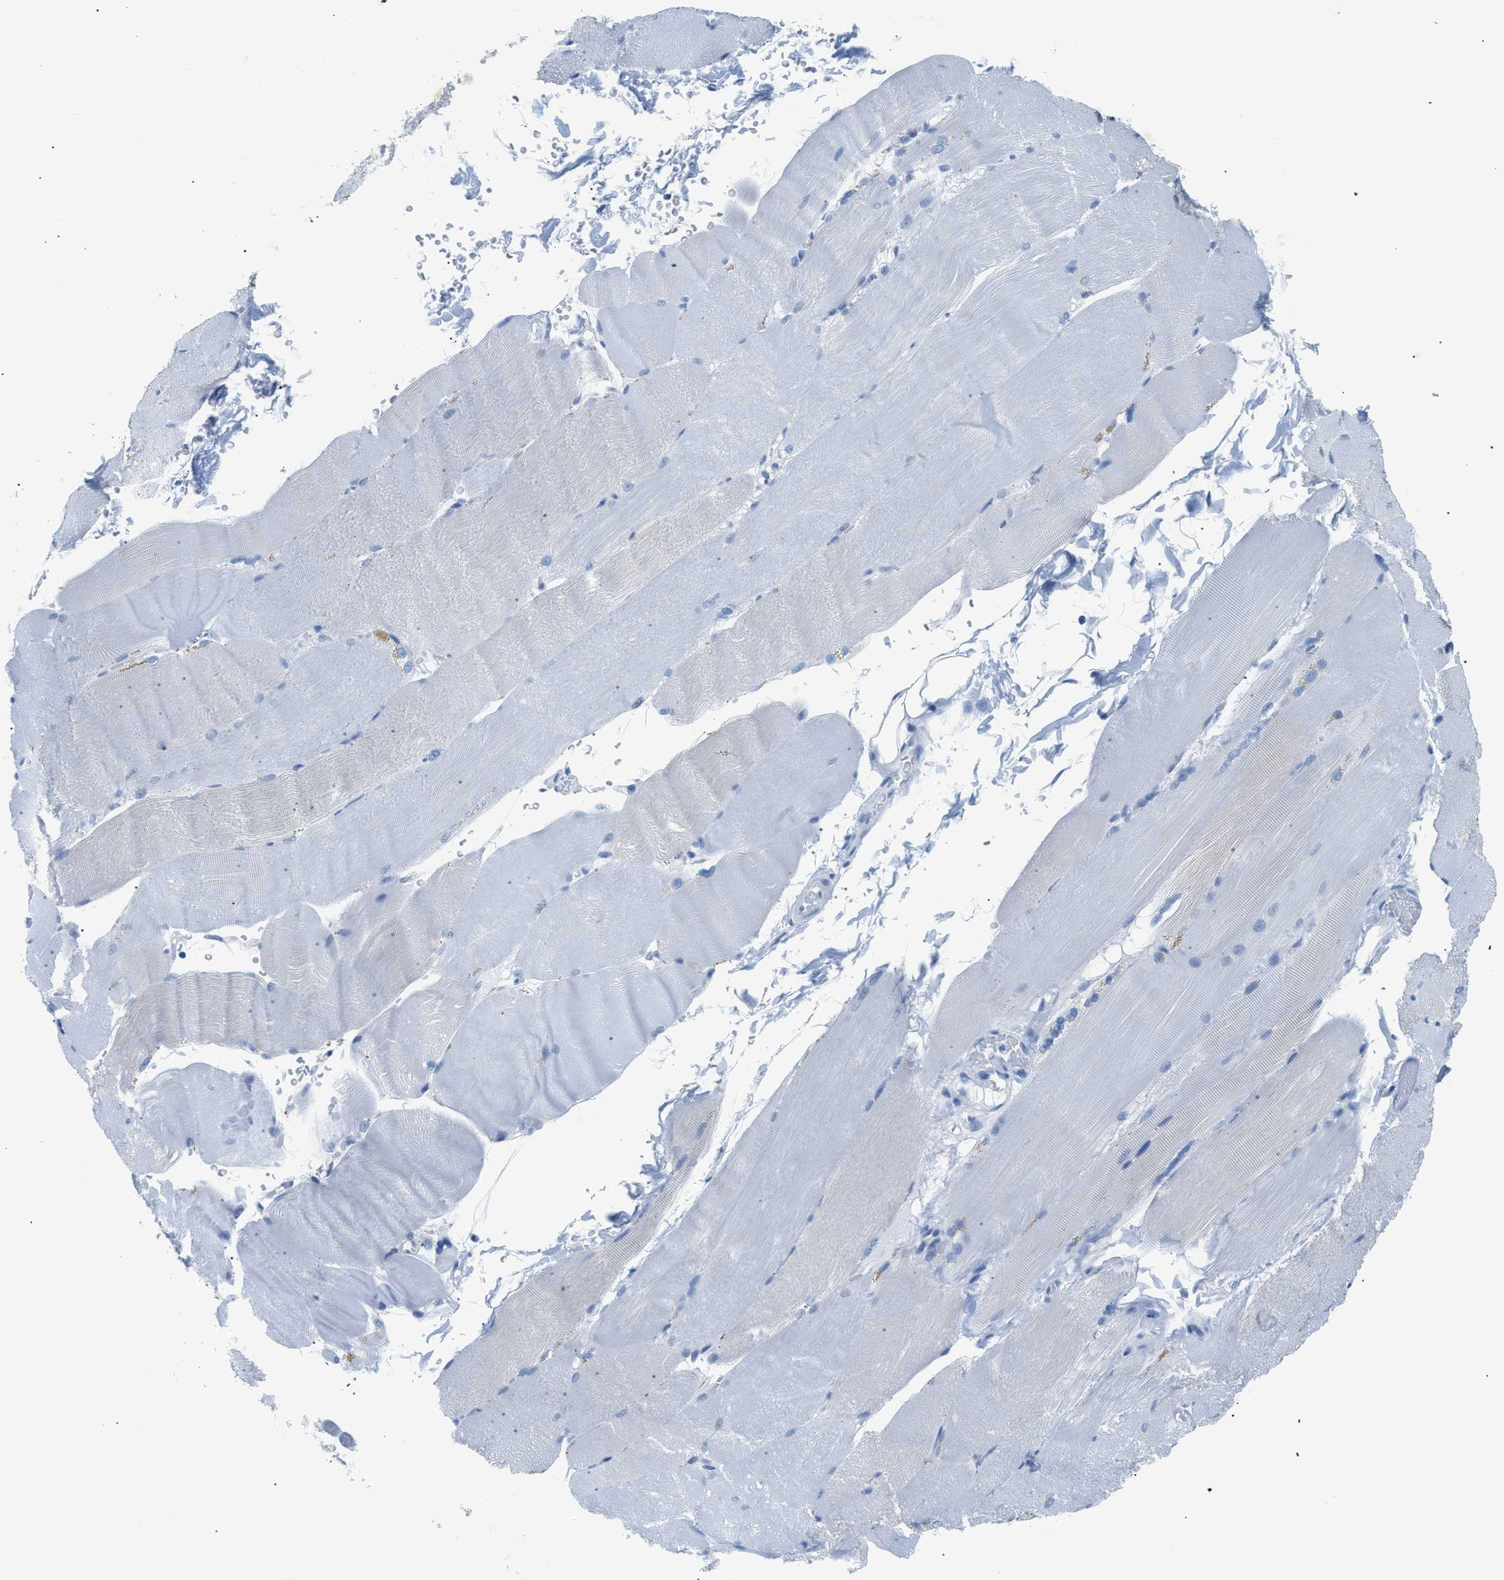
{"staining": {"intensity": "negative", "quantity": "none", "location": "none"}, "tissue": "skeletal muscle", "cell_type": "Myocytes", "image_type": "normal", "snomed": [{"axis": "morphology", "description": "Normal tissue, NOS"}, {"axis": "topography", "description": "Skin"}, {"axis": "topography", "description": "Skeletal muscle"}], "caption": "Normal skeletal muscle was stained to show a protein in brown. There is no significant expression in myocytes. (Stains: DAB (3,3'-diaminobenzidine) immunohistochemistry with hematoxylin counter stain, Microscopy: brightfield microscopy at high magnification).", "gene": "FDCSP", "patient": {"sex": "male", "age": 83}}